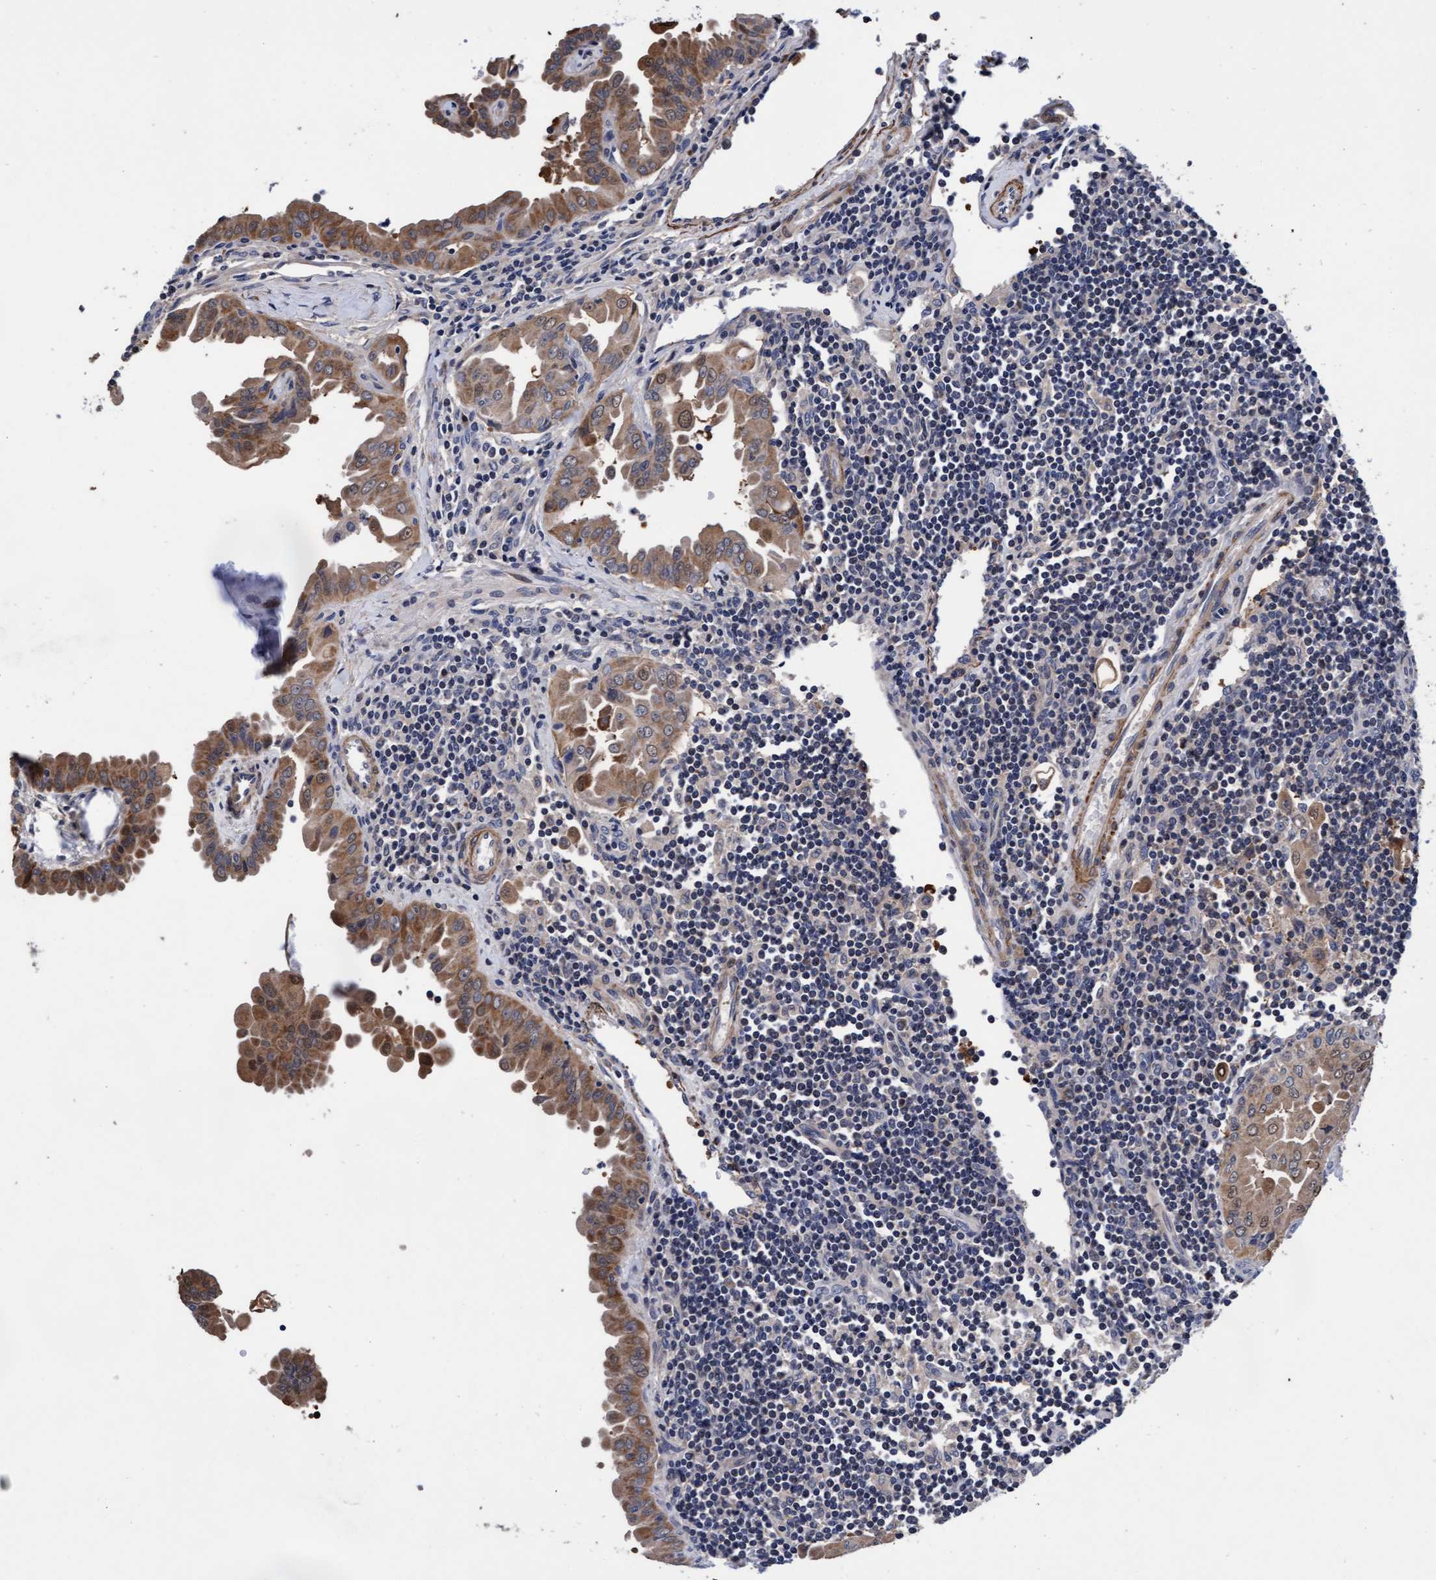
{"staining": {"intensity": "moderate", "quantity": ">75%", "location": "cytoplasmic/membranous"}, "tissue": "thyroid cancer", "cell_type": "Tumor cells", "image_type": "cancer", "snomed": [{"axis": "morphology", "description": "Papillary adenocarcinoma, NOS"}, {"axis": "topography", "description": "Thyroid gland"}], "caption": "This image shows immunohistochemistry (IHC) staining of human thyroid papillary adenocarcinoma, with medium moderate cytoplasmic/membranous positivity in about >75% of tumor cells.", "gene": "EFCAB13", "patient": {"sex": "male", "age": 33}}